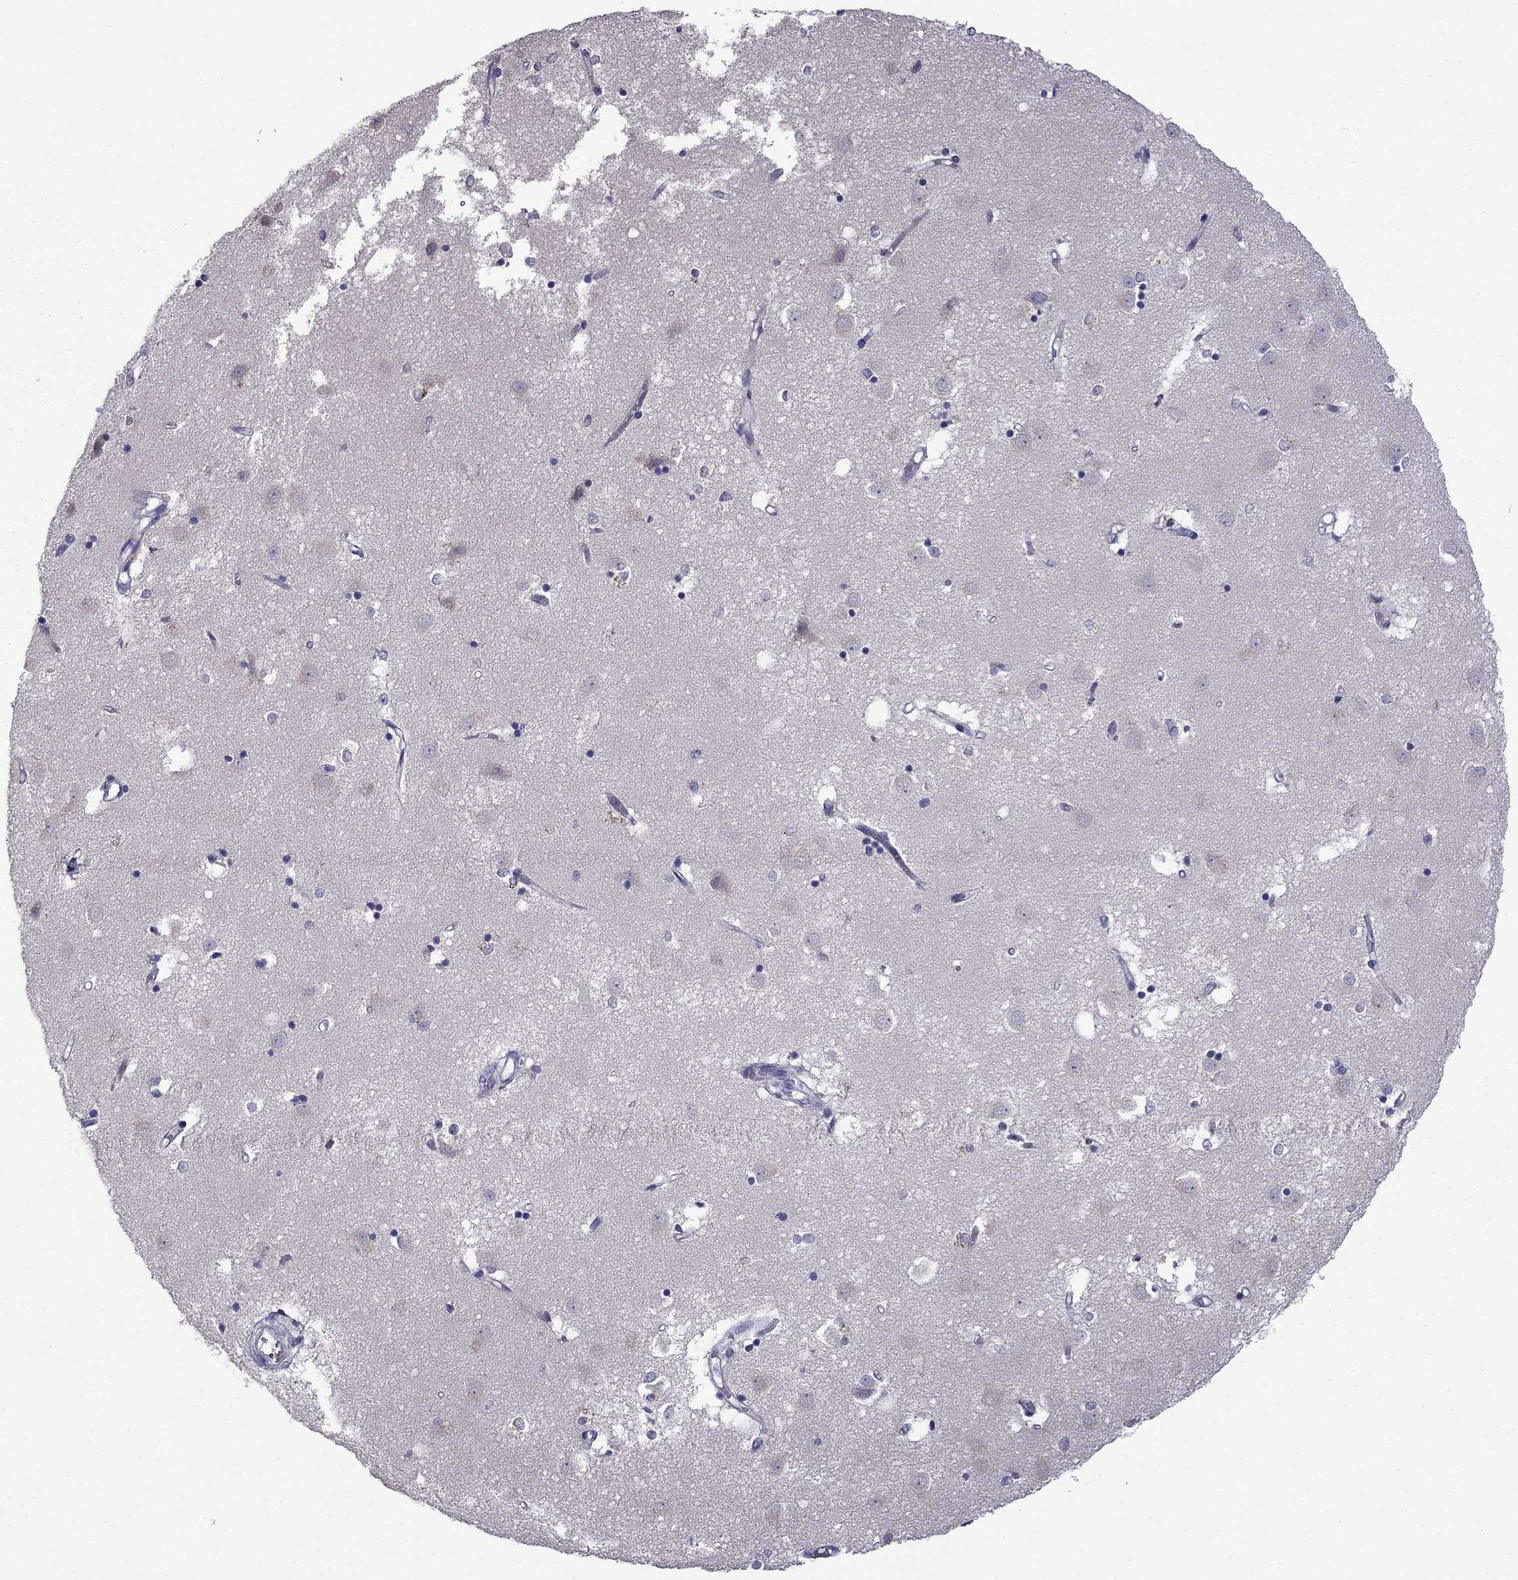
{"staining": {"intensity": "negative", "quantity": "none", "location": "none"}, "tissue": "caudate", "cell_type": "Glial cells", "image_type": "normal", "snomed": [{"axis": "morphology", "description": "Normal tissue, NOS"}, {"axis": "topography", "description": "Lateral ventricle wall"}], "caption": "IHC of unremarkable human caudate reveals no staining in glial cells. (Stains: DAB IHC with hematoxylin counter stain, Microscopy: brightfield microscopy at high magnification).", "gene": "SCNN1D", "patient": {"sex": "male", "age": 54}}